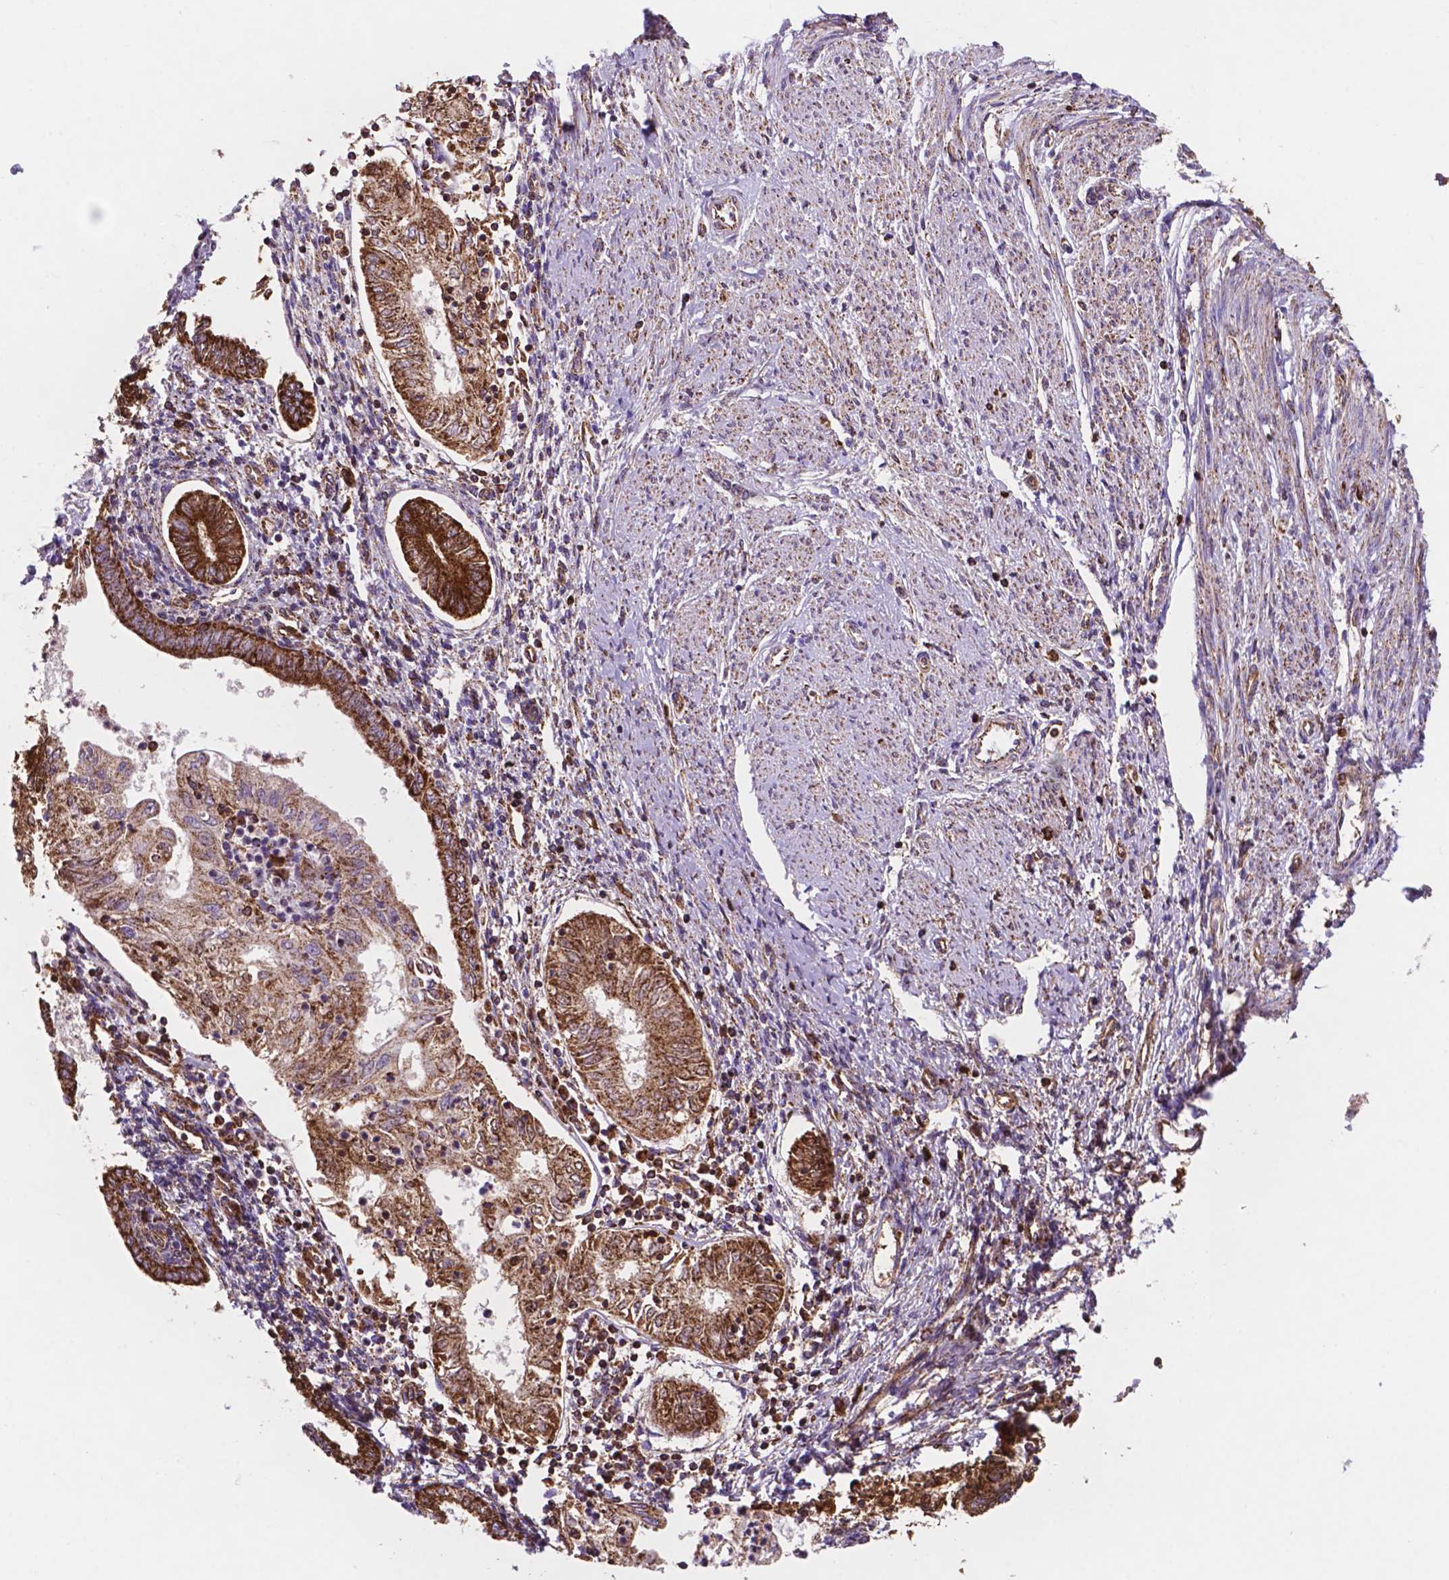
{"staining": {"intensity": "strong", "quantity": ">75%", "location": "cytoplasmic/membranous"}, "tissue": "endometrial cancer", "cell_type": "Tumor cells", "image_type": "cancer", "snomed": [{"axis": "morphology", "description": "Adenocarcinoma, NOS"}, {"axis": "topography", "description": "Endometrium"}], "caption": "Human adenocarcinoma (endometrial) stained with a protein marker demonstrates strong staining in tumor cells.", "gene": "HSPD1", "patient": {"sex": "female", "age": 68}}